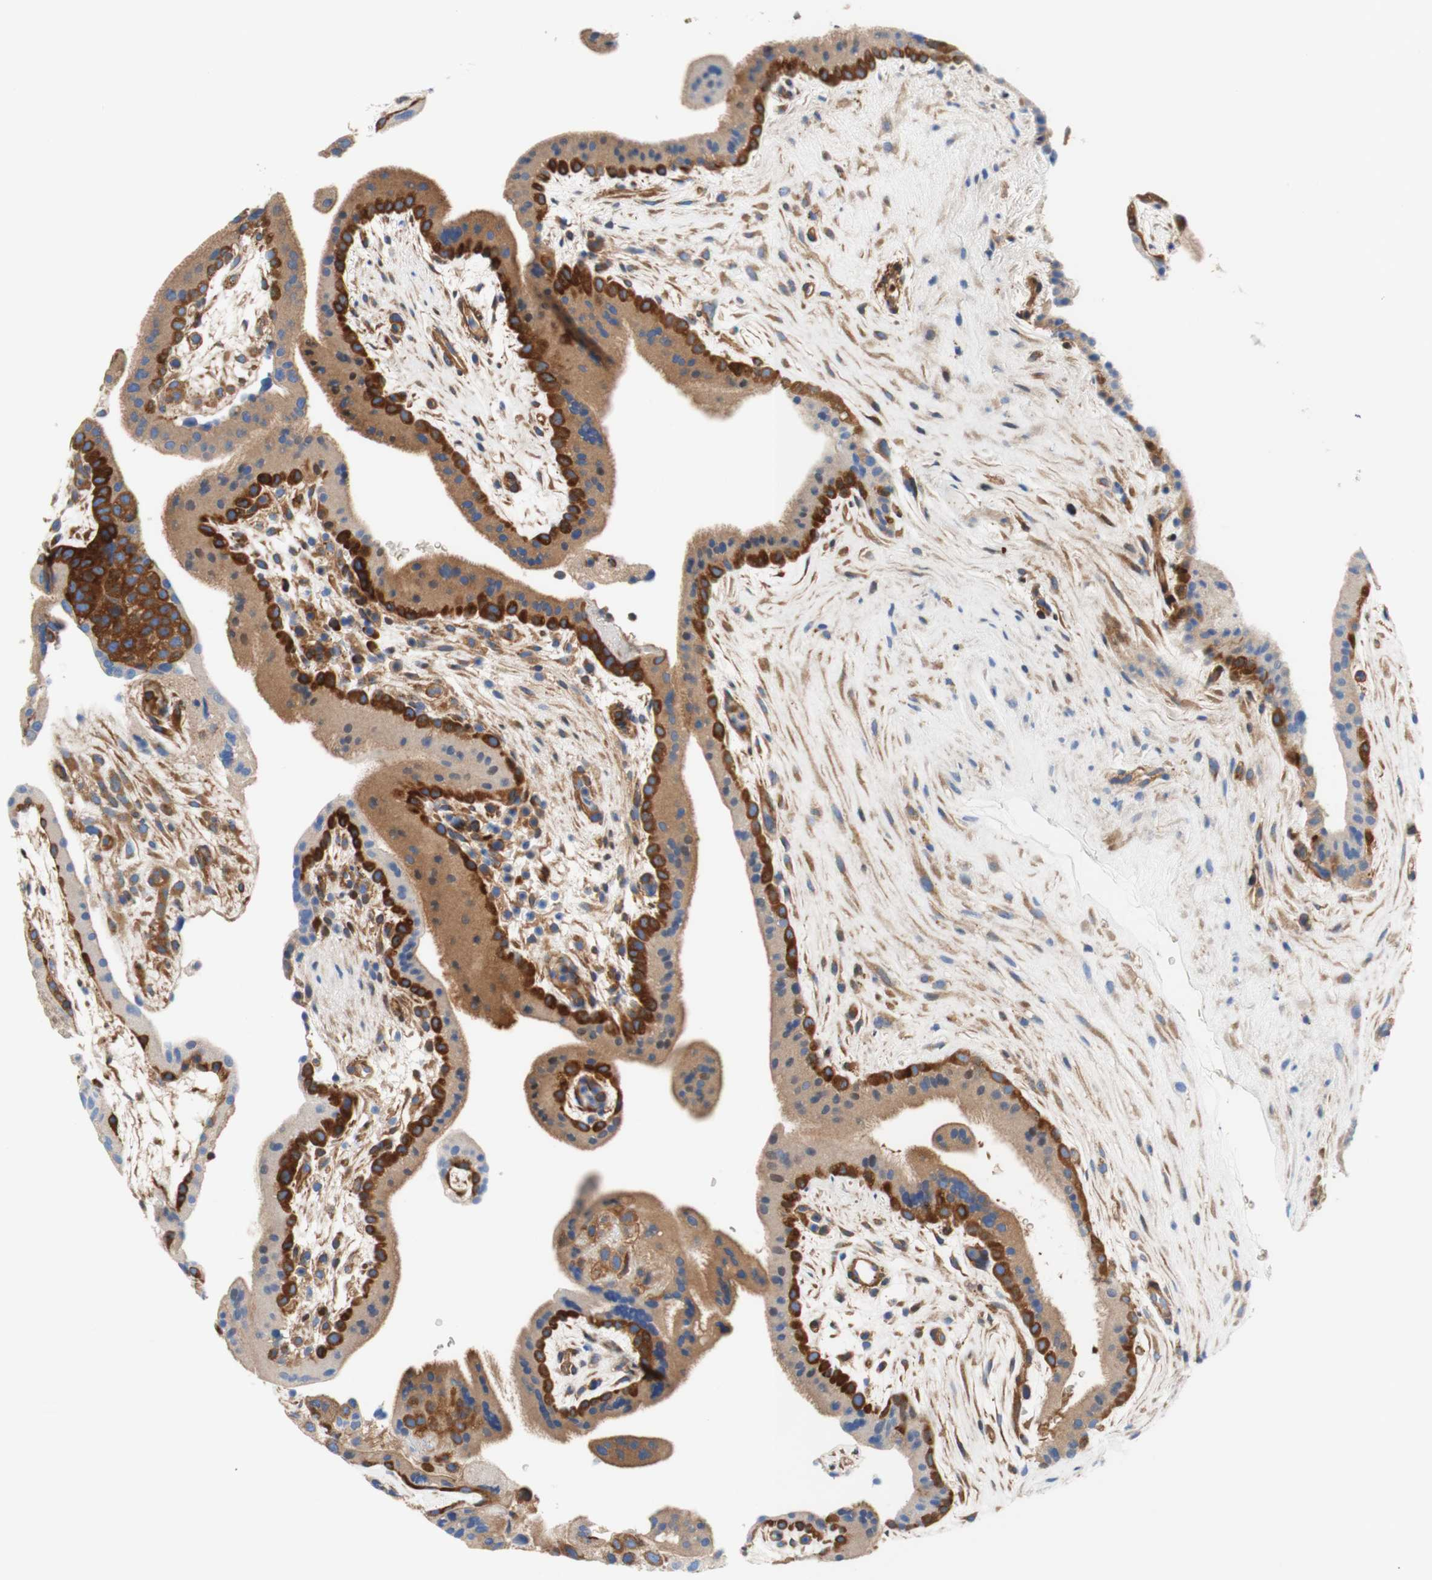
{"staining": {"intensity": "moderate", "quantity": ">75%", "location": "cytoplasmic/membranous"}, "tissue": "placenta", "cell_type": "Decidual cells", "image_type": "normal", "snomed": [{"axis": "morphology", "description": "Normal tissue, NOS"}, {"axis": "topography", "description": "Placenta"}], "caption": "Placenta was stained to show a protein in brown. There is medium levels of moderate cytoplasmic/membranous positivity in about >75% of decidual cells. (brown staining indicates protein expression, while blue staining denotes nuclei).", "gene": "STOM", "patient": {"sex": "female", "age": 19}}